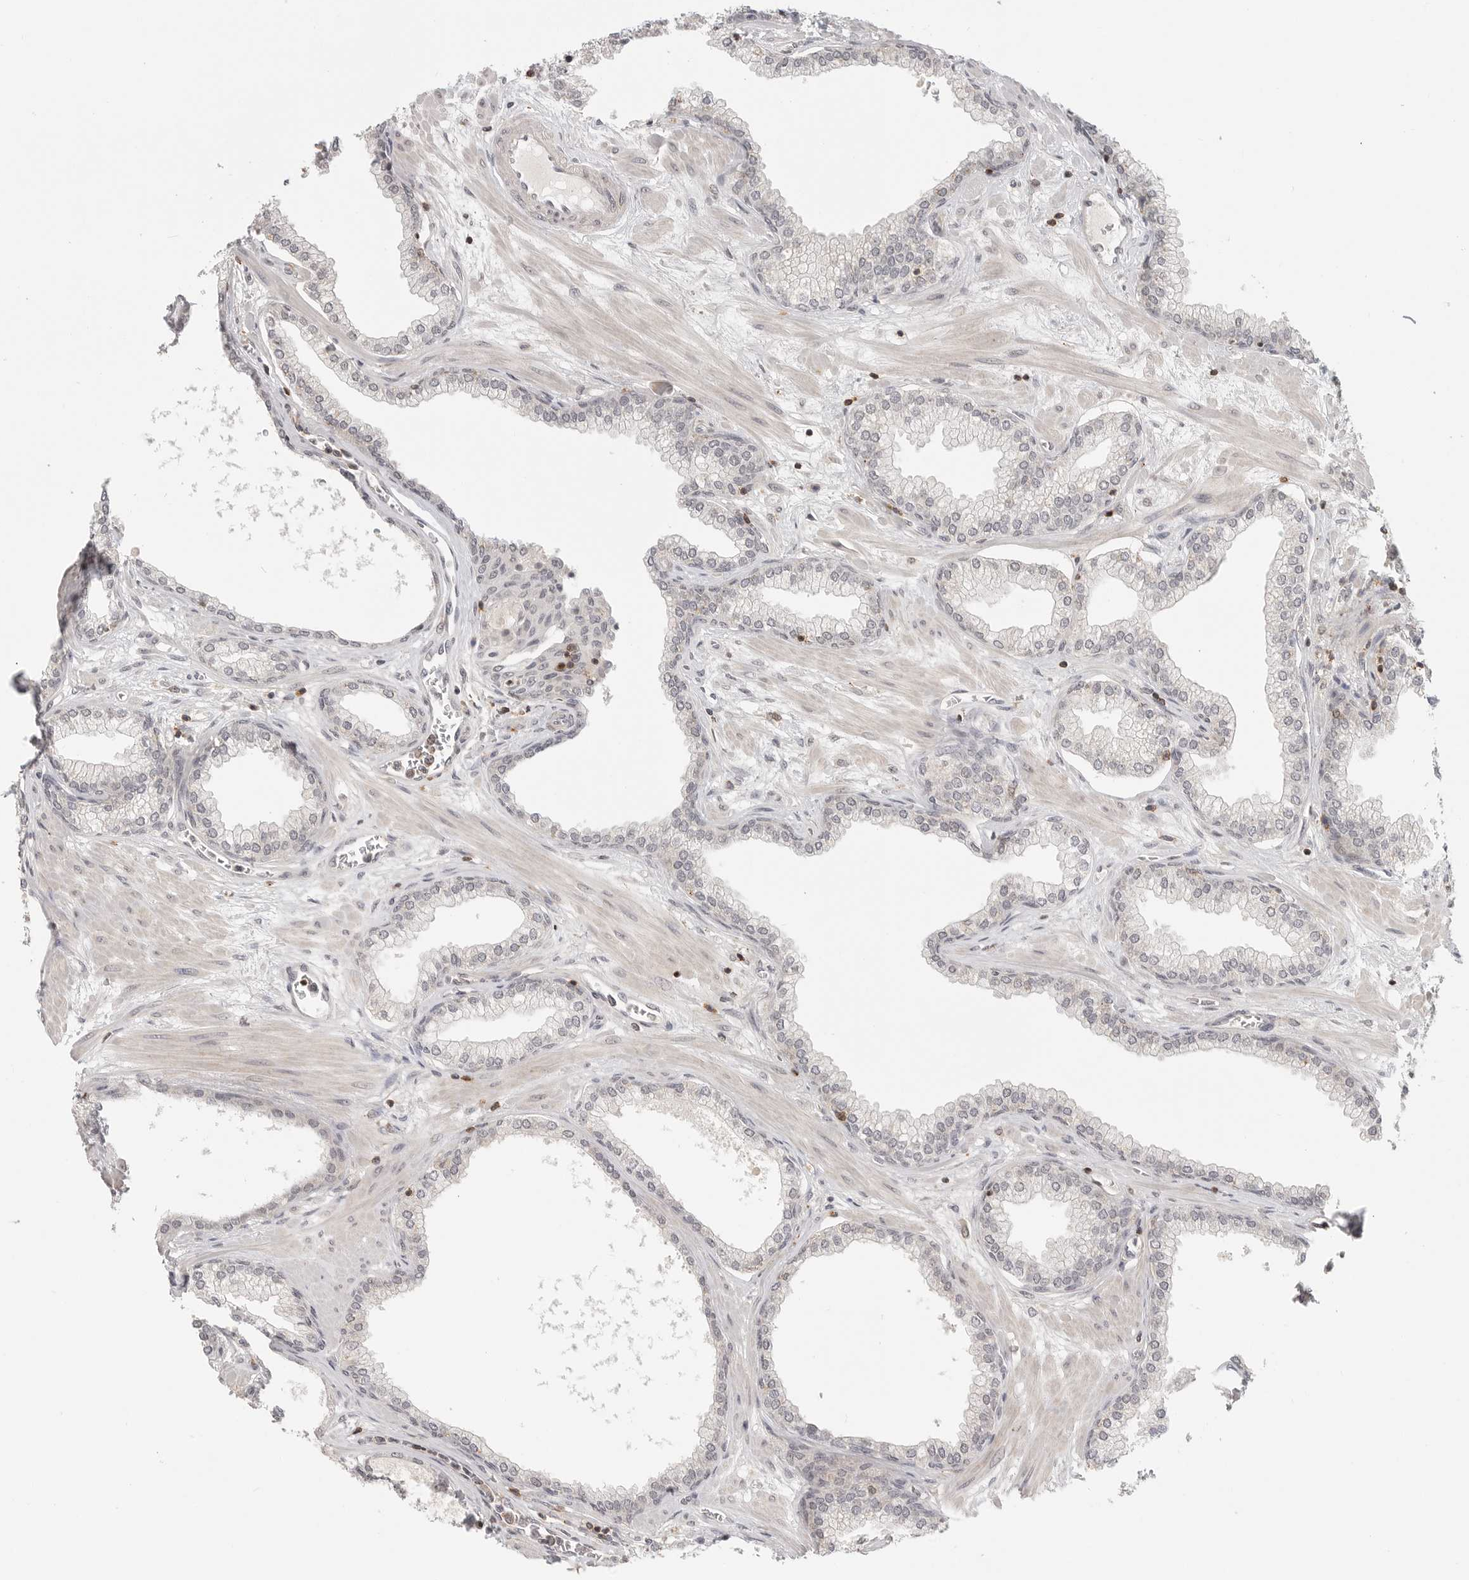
{"staining": {"intensity": "negative", "quantity": "none", "location": "none"}, "tissue": "prostate", "cell_type": "Glandular cells", "image_type": "normal", "snomed": [{"axis": "morphology", "description": "Normal tissue, NOS"}, {"axis": "morphology", "description": "Urothelial carcinoma, Low grade"}, {"axis": "topography", "description": "Urinary bladder"}, {"axis": "topography", "description": "Prostate"}], "caption": "High magnification brightfield microscopy of unremarkable prostate stained with DAB (3,3'-diaminobenzidine) (brown) and counterstained with hematoxylin (blue): glandular cells show no significant expression. The staining was performed using DAB (3,3'-diaminobenzidine) to visualize the protein expression in brown, while the nuclei were stained in blue with hematoxylin (Magnification: 20x).", "gene": "SH3KBP1", "patient": {"sex": "male", "age": 60}}